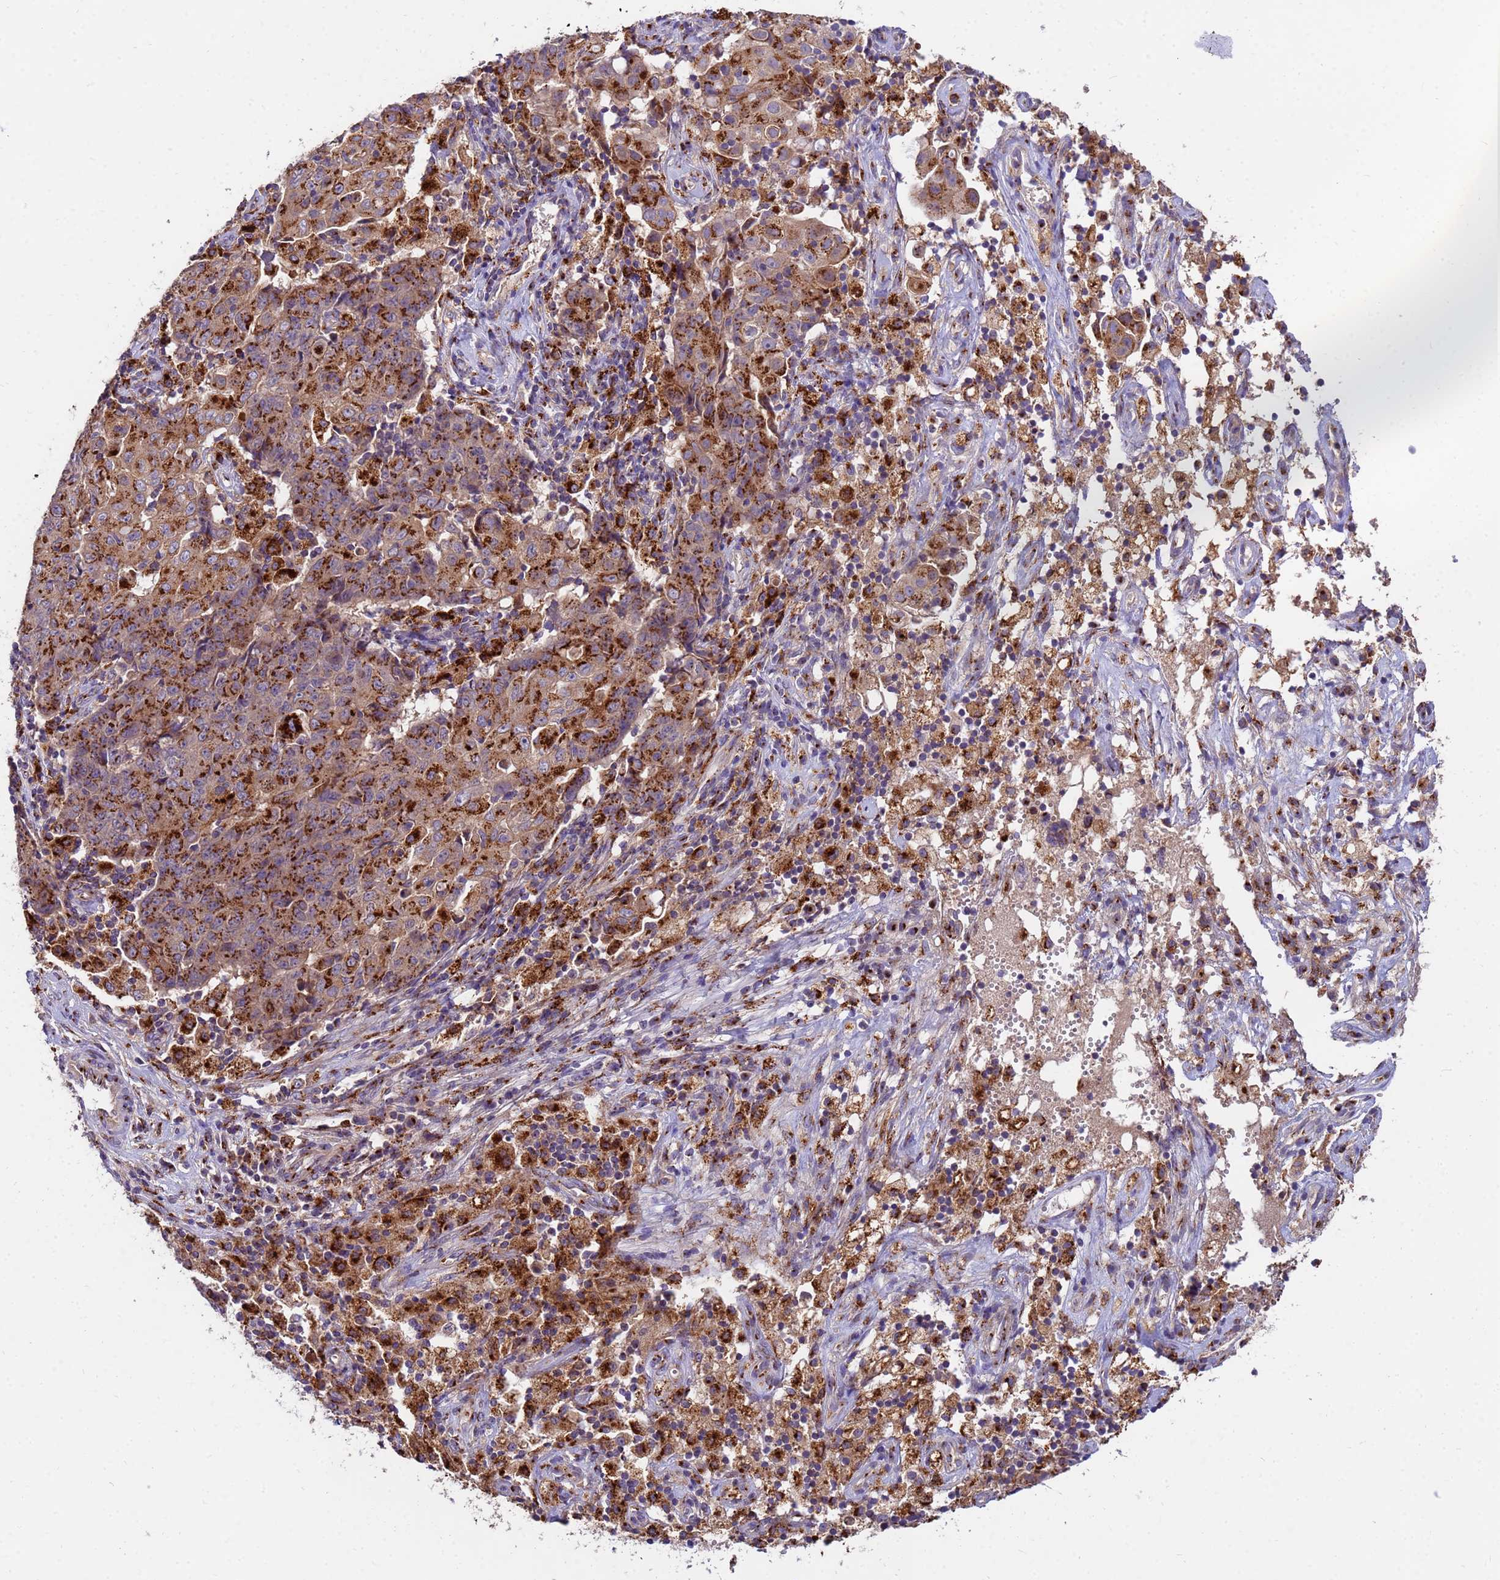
{"staining": {"intensity": "strong", "quantity": ">75%", "location": "cytoplasmic/membranous"}, "tissue": "ovarian cancer", "cell_type": "Tumor cells", "image_type": "cancer", "snomed": [{"axis": "morphology", "description": "Carcinoma, endometroid"}, {"axis": "topography", "description": "Ovary"}], "caption": "Immunohistochemistry of human ovarian cancer exhibits high levels of strong cytoplasmic/membranous staining in approximately >75% of tumor cells.", "gene": "HPS3", "patient": {"sex": "female", "age": 42}}